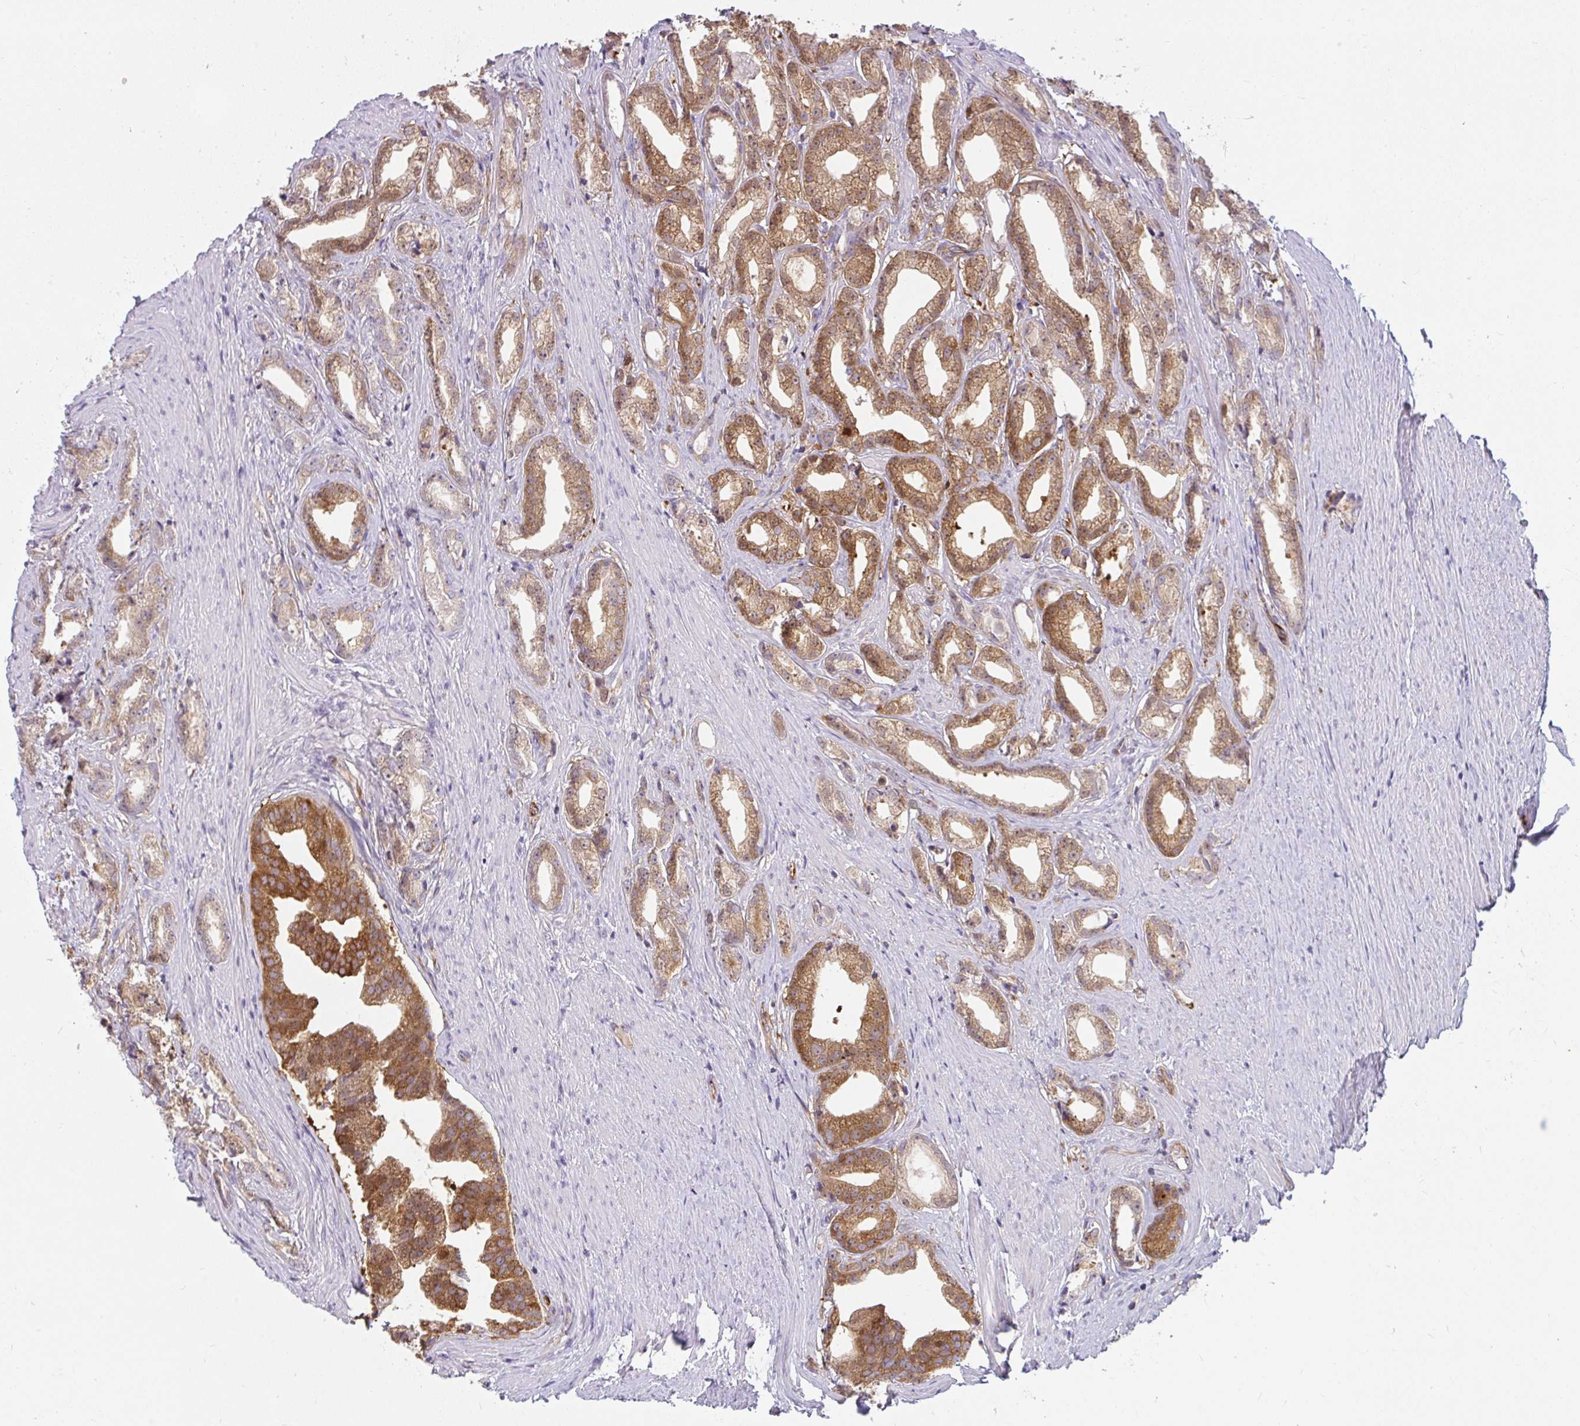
{"staining": {"intensity": "moderate", "quantity": ">75%", "location": "cytoplasmic/membranous"}, "tissue": "prostate cancer", "cell_type": "Tumor cells", "image_type": "cancer", "snomed": [{"axis": "morphology", "description": "Adenocarcinoma, Low grade"}, {"axis": "topography", "description": "Prostate"}], "caption": "Prostate cancer (low-grade adenocarcinoma) was stained to show a protein in brown. There is medium levels of moderate cytoplasmic/membranous positivity in approximately >75% of tumor cells. (DAB = brown stain, brightfield microscopy at high magnification).", "gene": "IFIT3", "patient": {"sex": "male", "age": 65}}